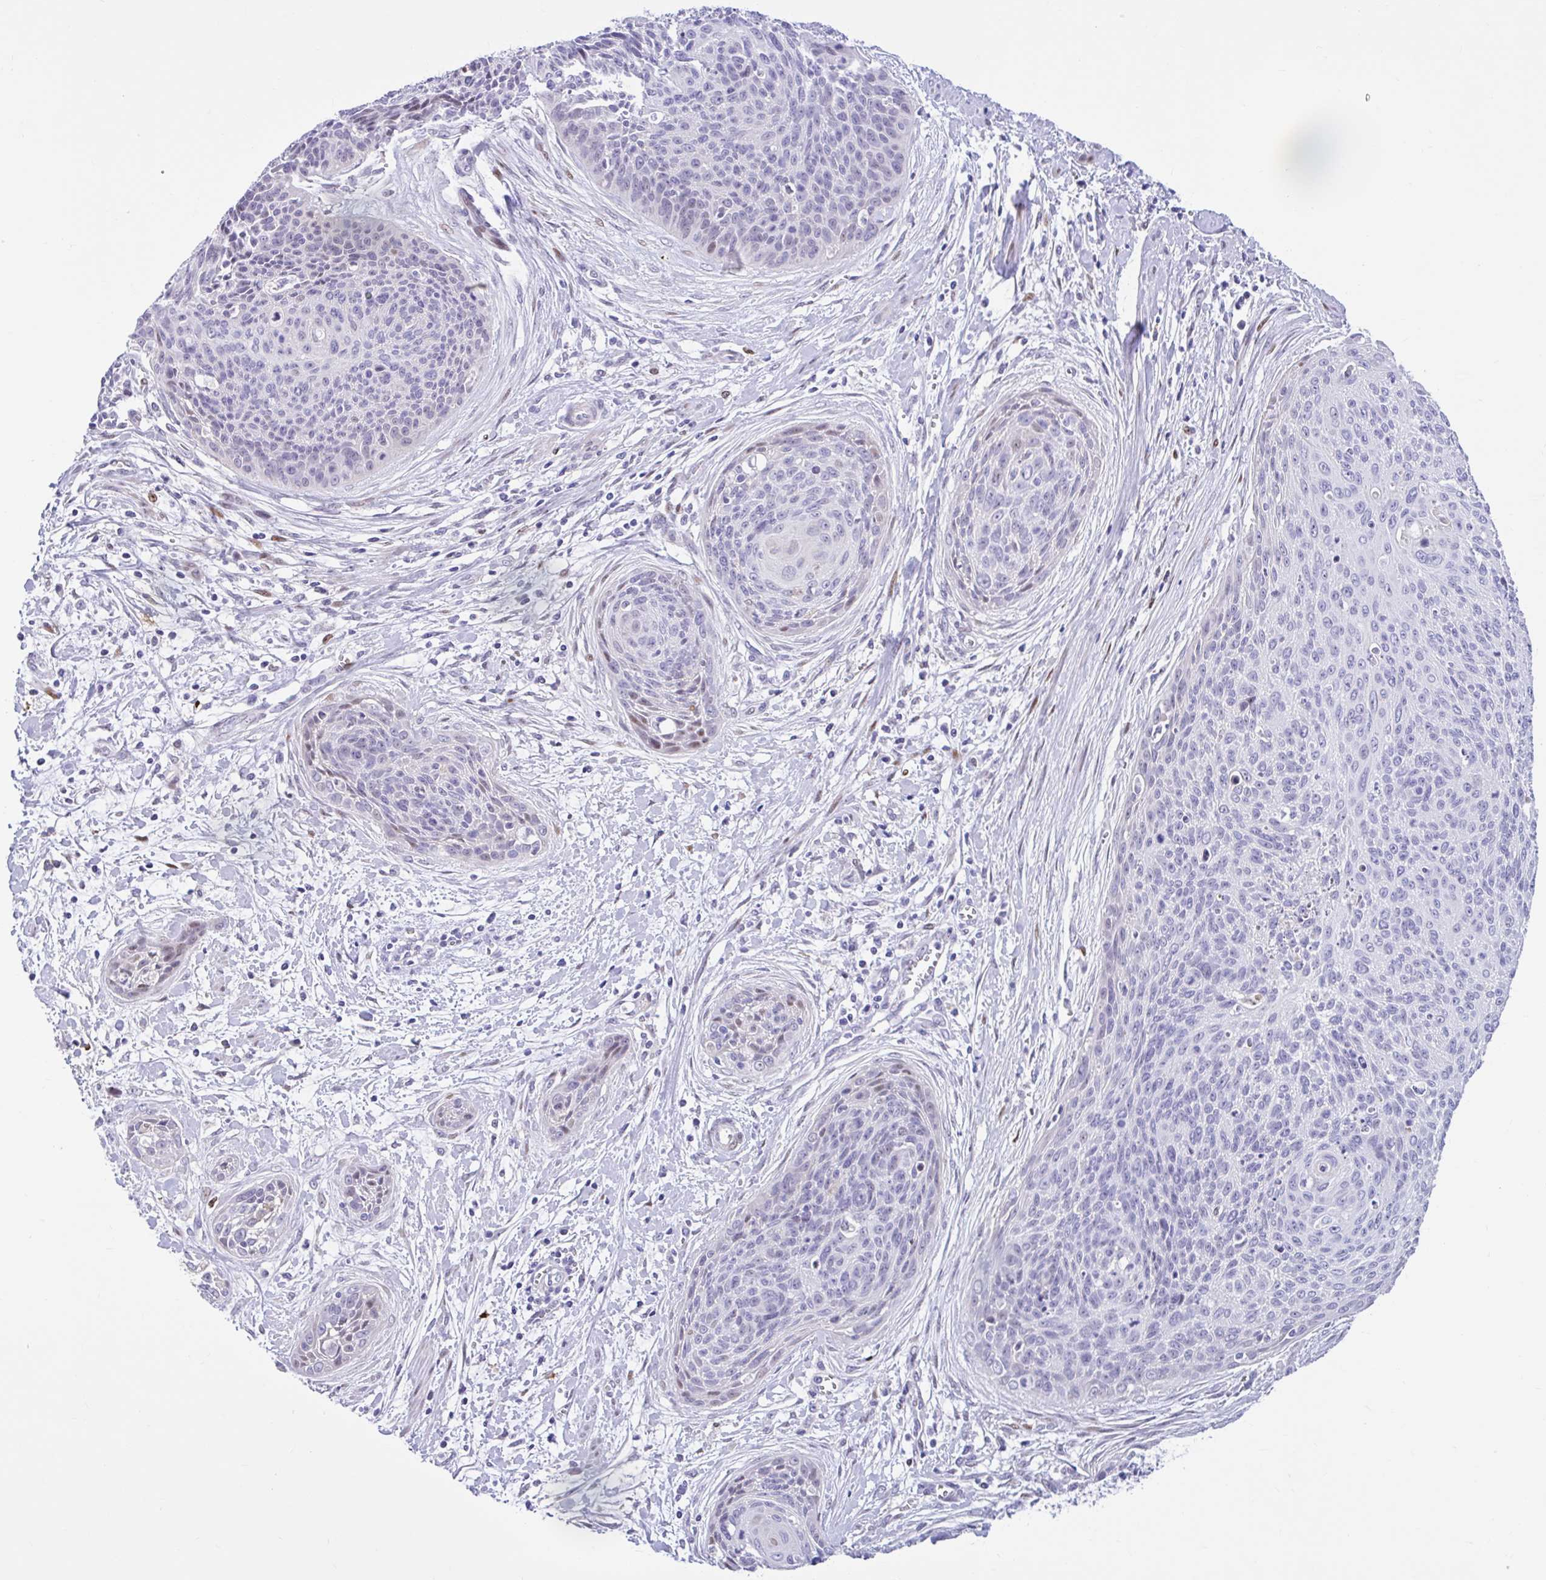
{"staining": {"intensity": "weak", "quantity": "<25%", "location": "nuclear"}, "tissue": "cervical cancer", "cell_type": "Tumor cells", "image_type": "cancer", "snomed": [{"axis": "morphology", "description": "Squamous cell carcinoma, NOS"}, {"axis": "topography", "description": "Cervix"}], "caption": "Human squamous cell carcinoma (cervical) stained for a protein using immunohistochemistry (IHC) exhibits no positivity in tumor cells.", "gene": "NHLH2", "patient": {"sex": "female", "age": 55}}